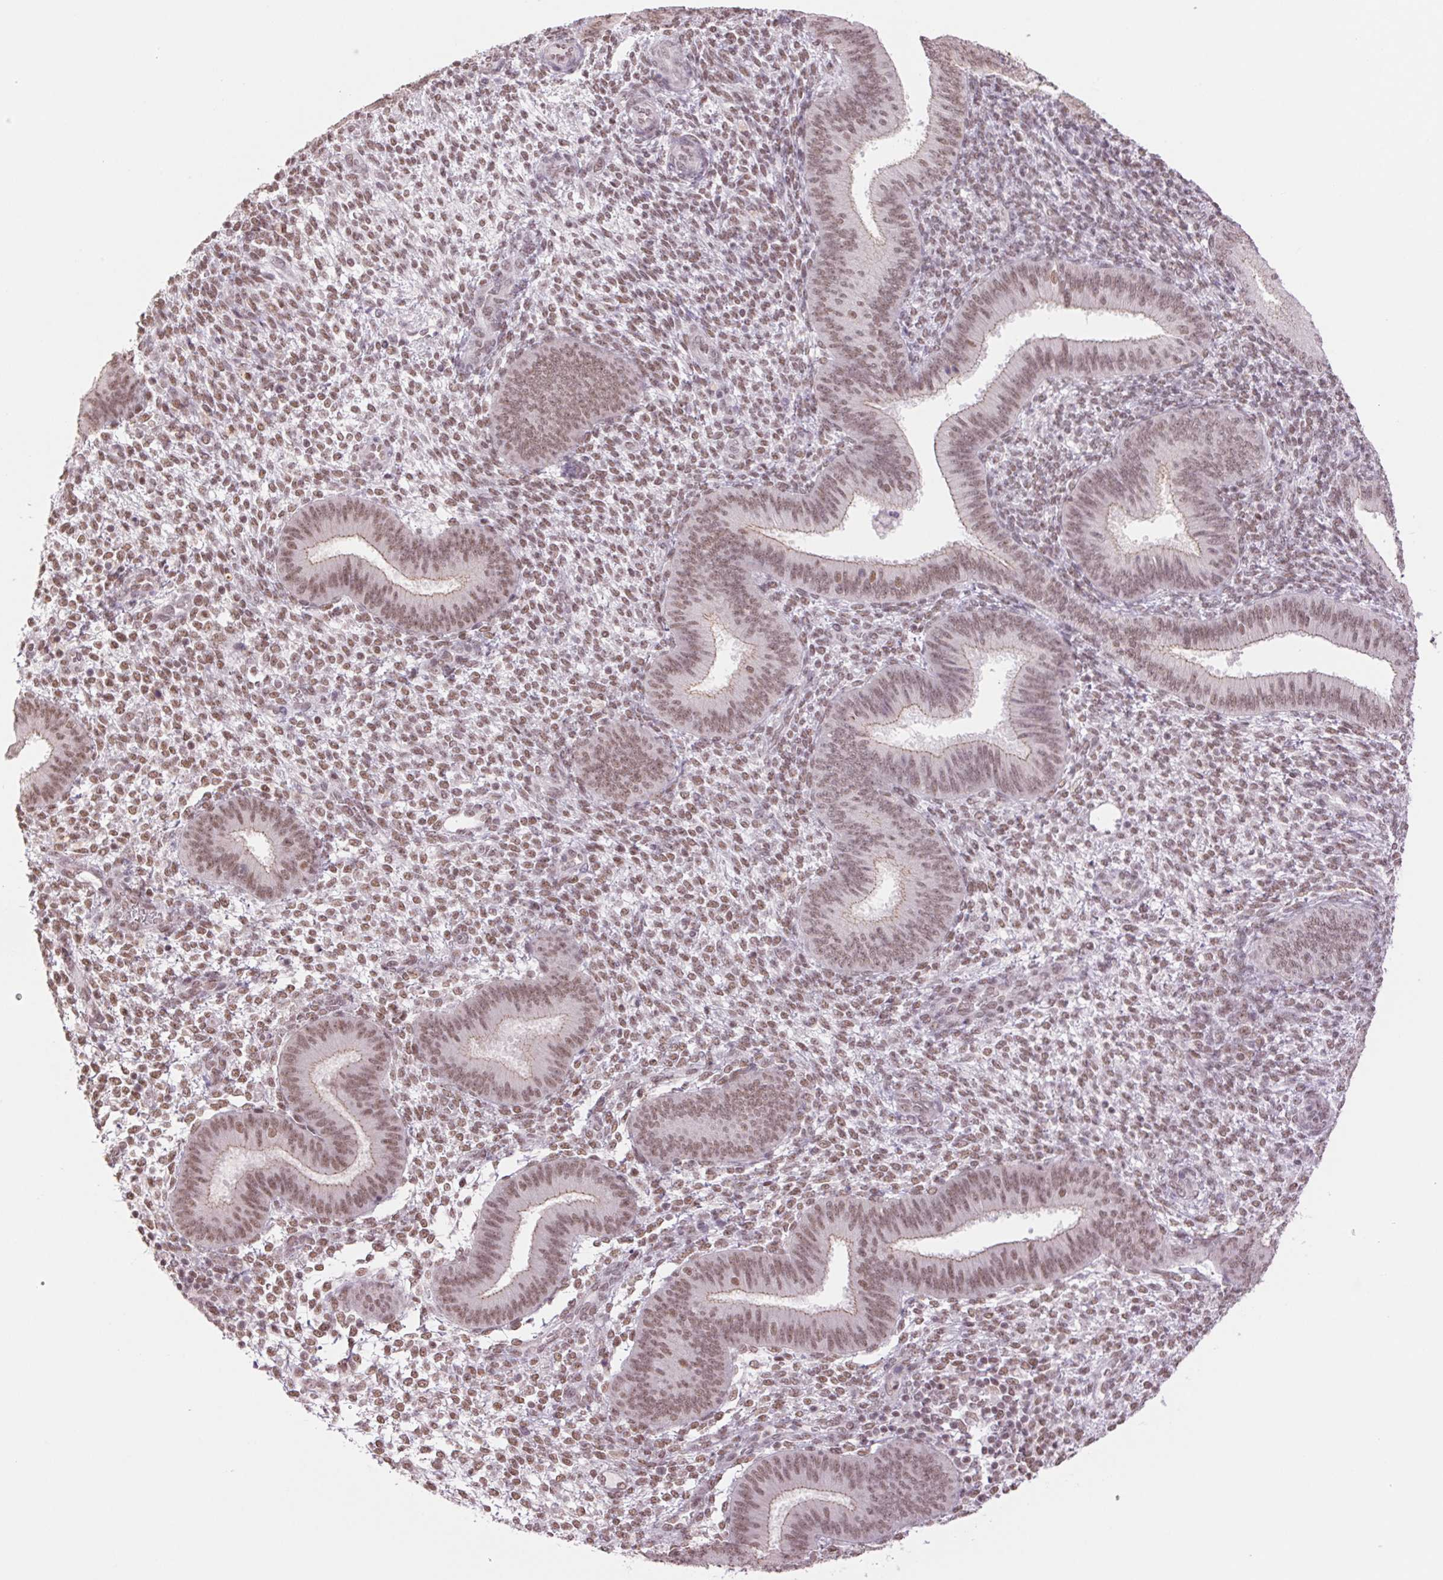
{"staining": {"intensity": "moderate", "quantity": ">75%", "location": "nuclear"}, "tissue": "endometrium", "cell_type": "Cells in endometrial stroma", "image_type": "normal", "snomed": [{"axis": "morphology", "description": "Normal tissue, NOS"}, {"axis": "topography", "description": "Endometrium"}], "caption": "Immunohistochemical staining of benign endometrium shows medium levels of moderate nuclear positivity in approximately >75% of cells in endometrial stroma. (brown staining indicates protein expression, while blue staining denotes nuclei).", "gene": "RPRD1B", "patient": {"sex": "female", "age": 39}}